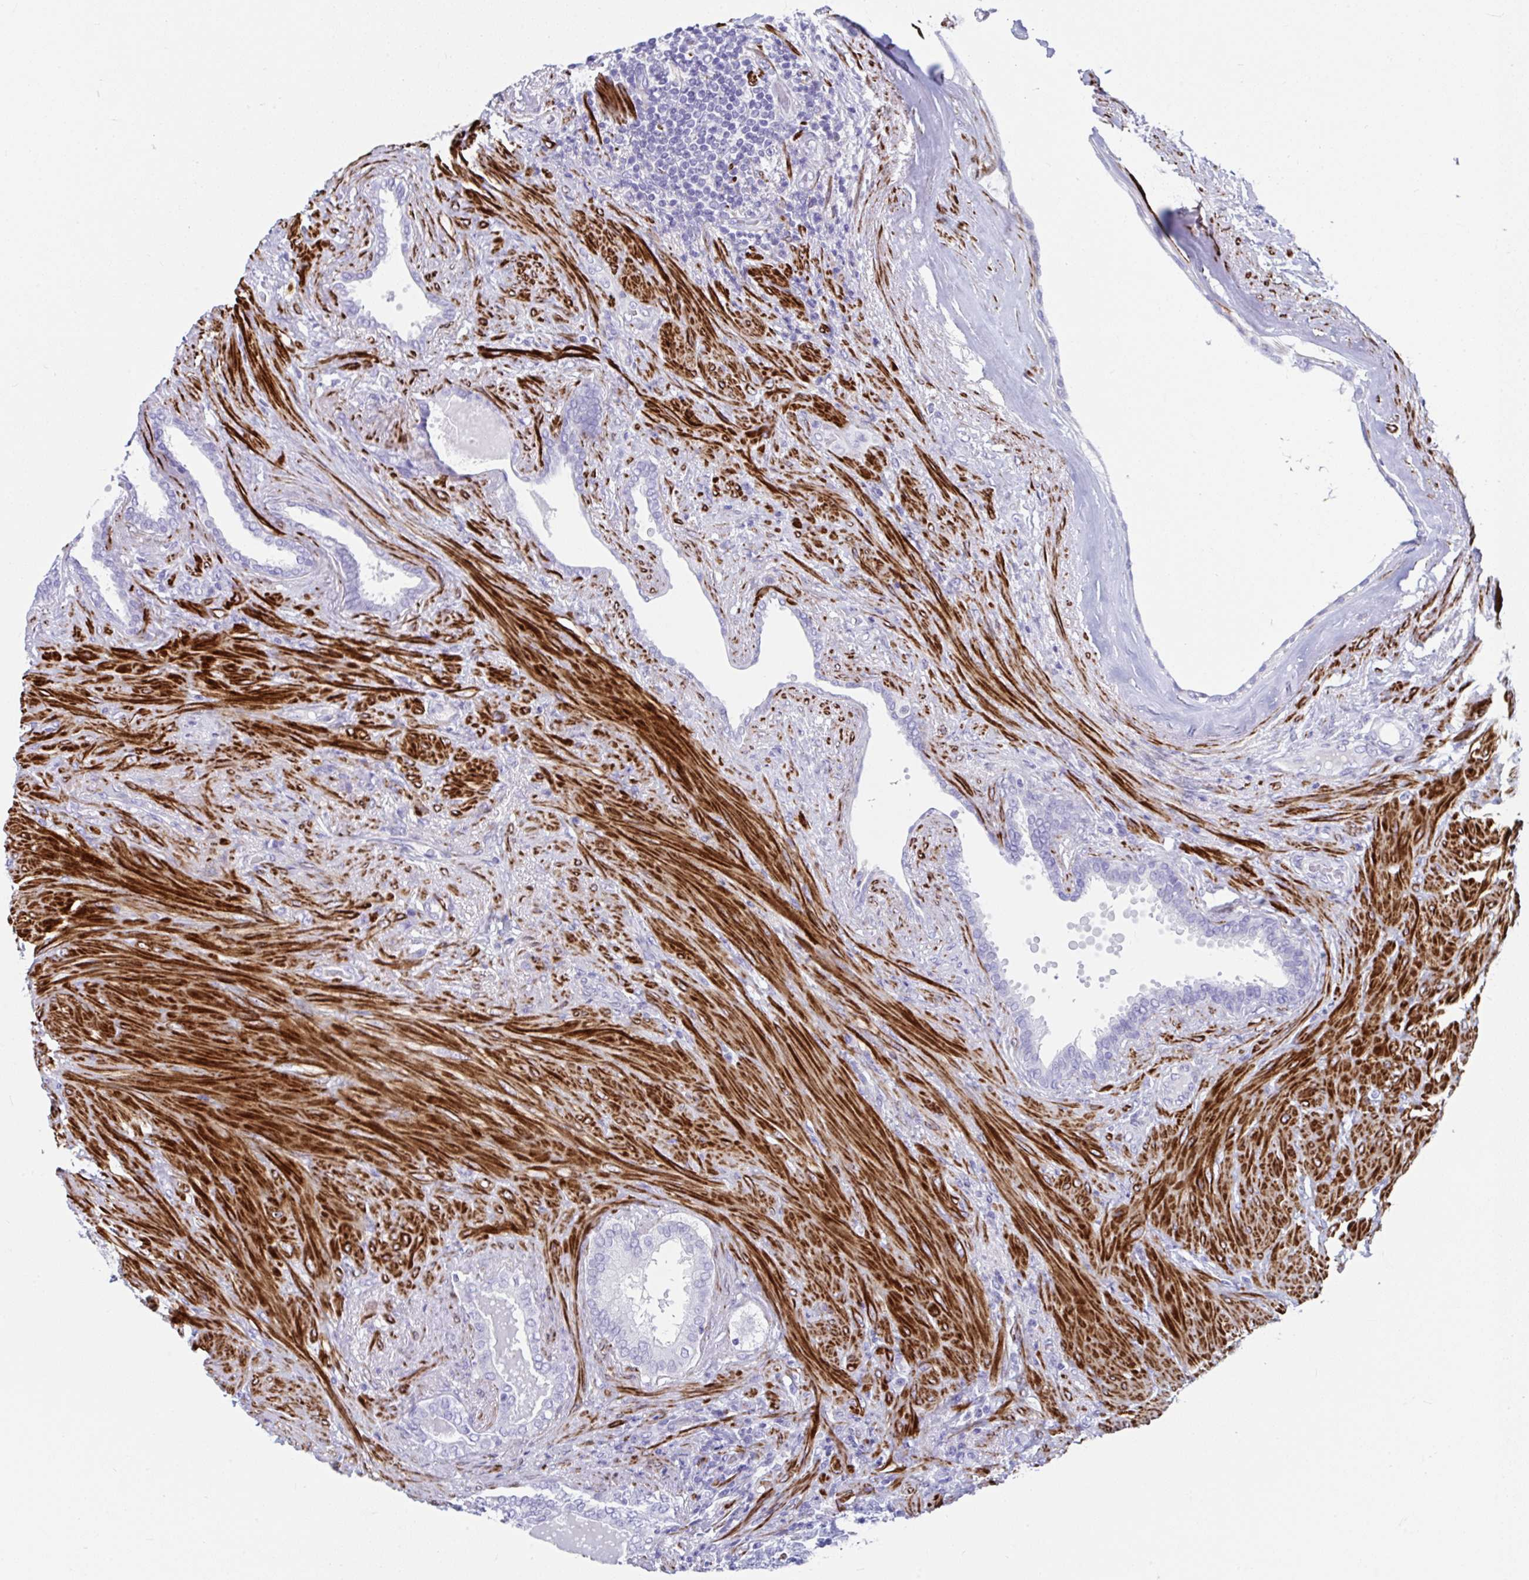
{"staining": {"intensity": "negative", "quantity": "none", "location": "none"}, "tissue": "prostate cancer", "cell_type": "Tumor cells", "image_type": "cancer", "snomed": [{"axis": "morphology", "description": "Adenocarcinoma, High grade"}, {"axis": "topography", "description": "Prostate"}], "caption": "There is no significant expression in tumor cells of prostate cancer.", "gene": "GRXCR2", "patient": {"sex": "male", "age": 62}}